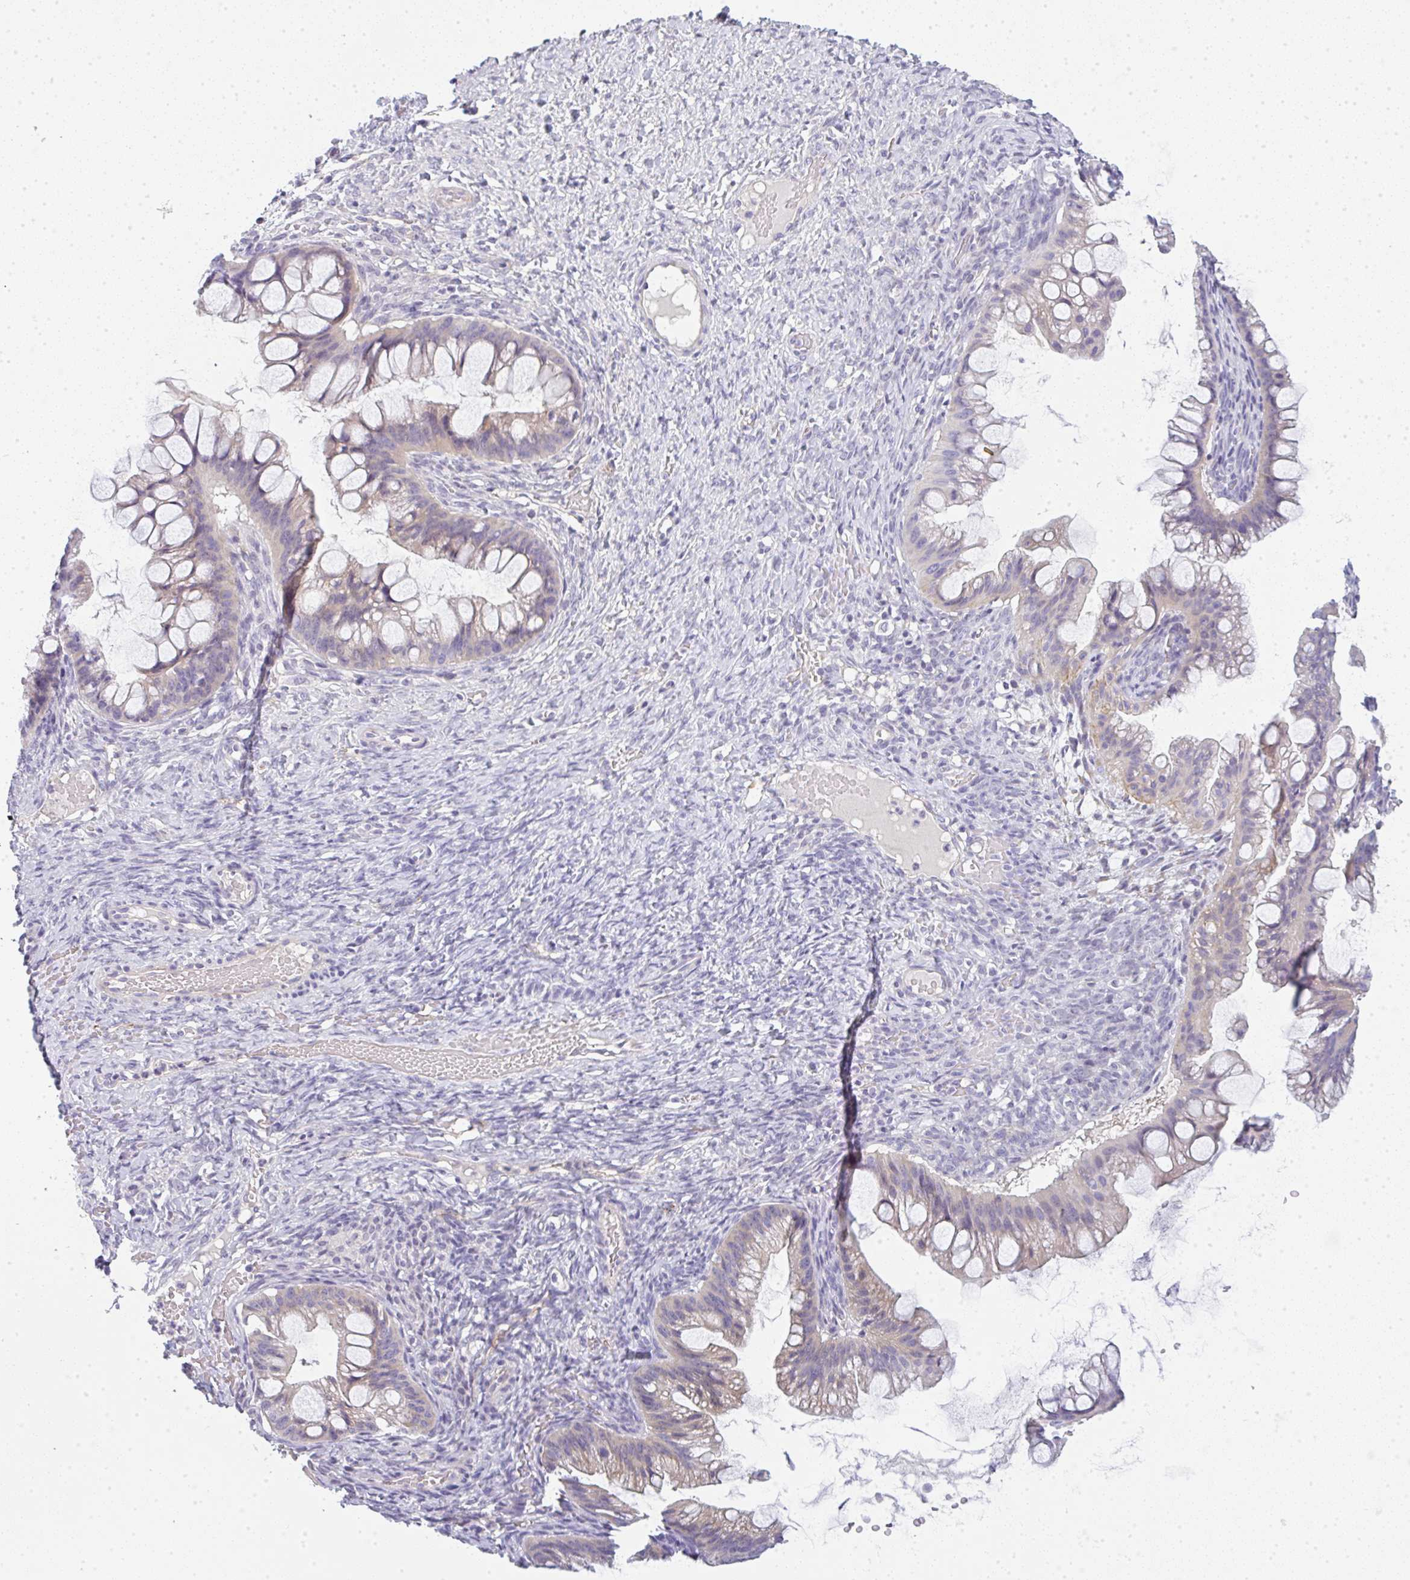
{"staining": {"intensity": "weak", "quantity": "<25%", "location": "cytoplasmic/membranous"}, "tissue": "ovarian cancer", "cell_type": "Tumor cells", "image_type": "cancer", "snomed": [{"axis": "morphology", "description": "Cystadenocarcinoma, mucinous, NOS"}, {"axis": "topography", "description": "Ovary"}], "caption": "High magnification brightfield microscopy of ovarian cancer stained with DAB (3,3'-diaminobenzidine) (brown) and counterstained with hematoxylin (blue): tumor cells show no significant positivity. (DAB immunohistochemistry visualized using brightfield microscopy, high magnification).", "gene": "LPAR4", "patient": {"sex": "female", "age": 73}}